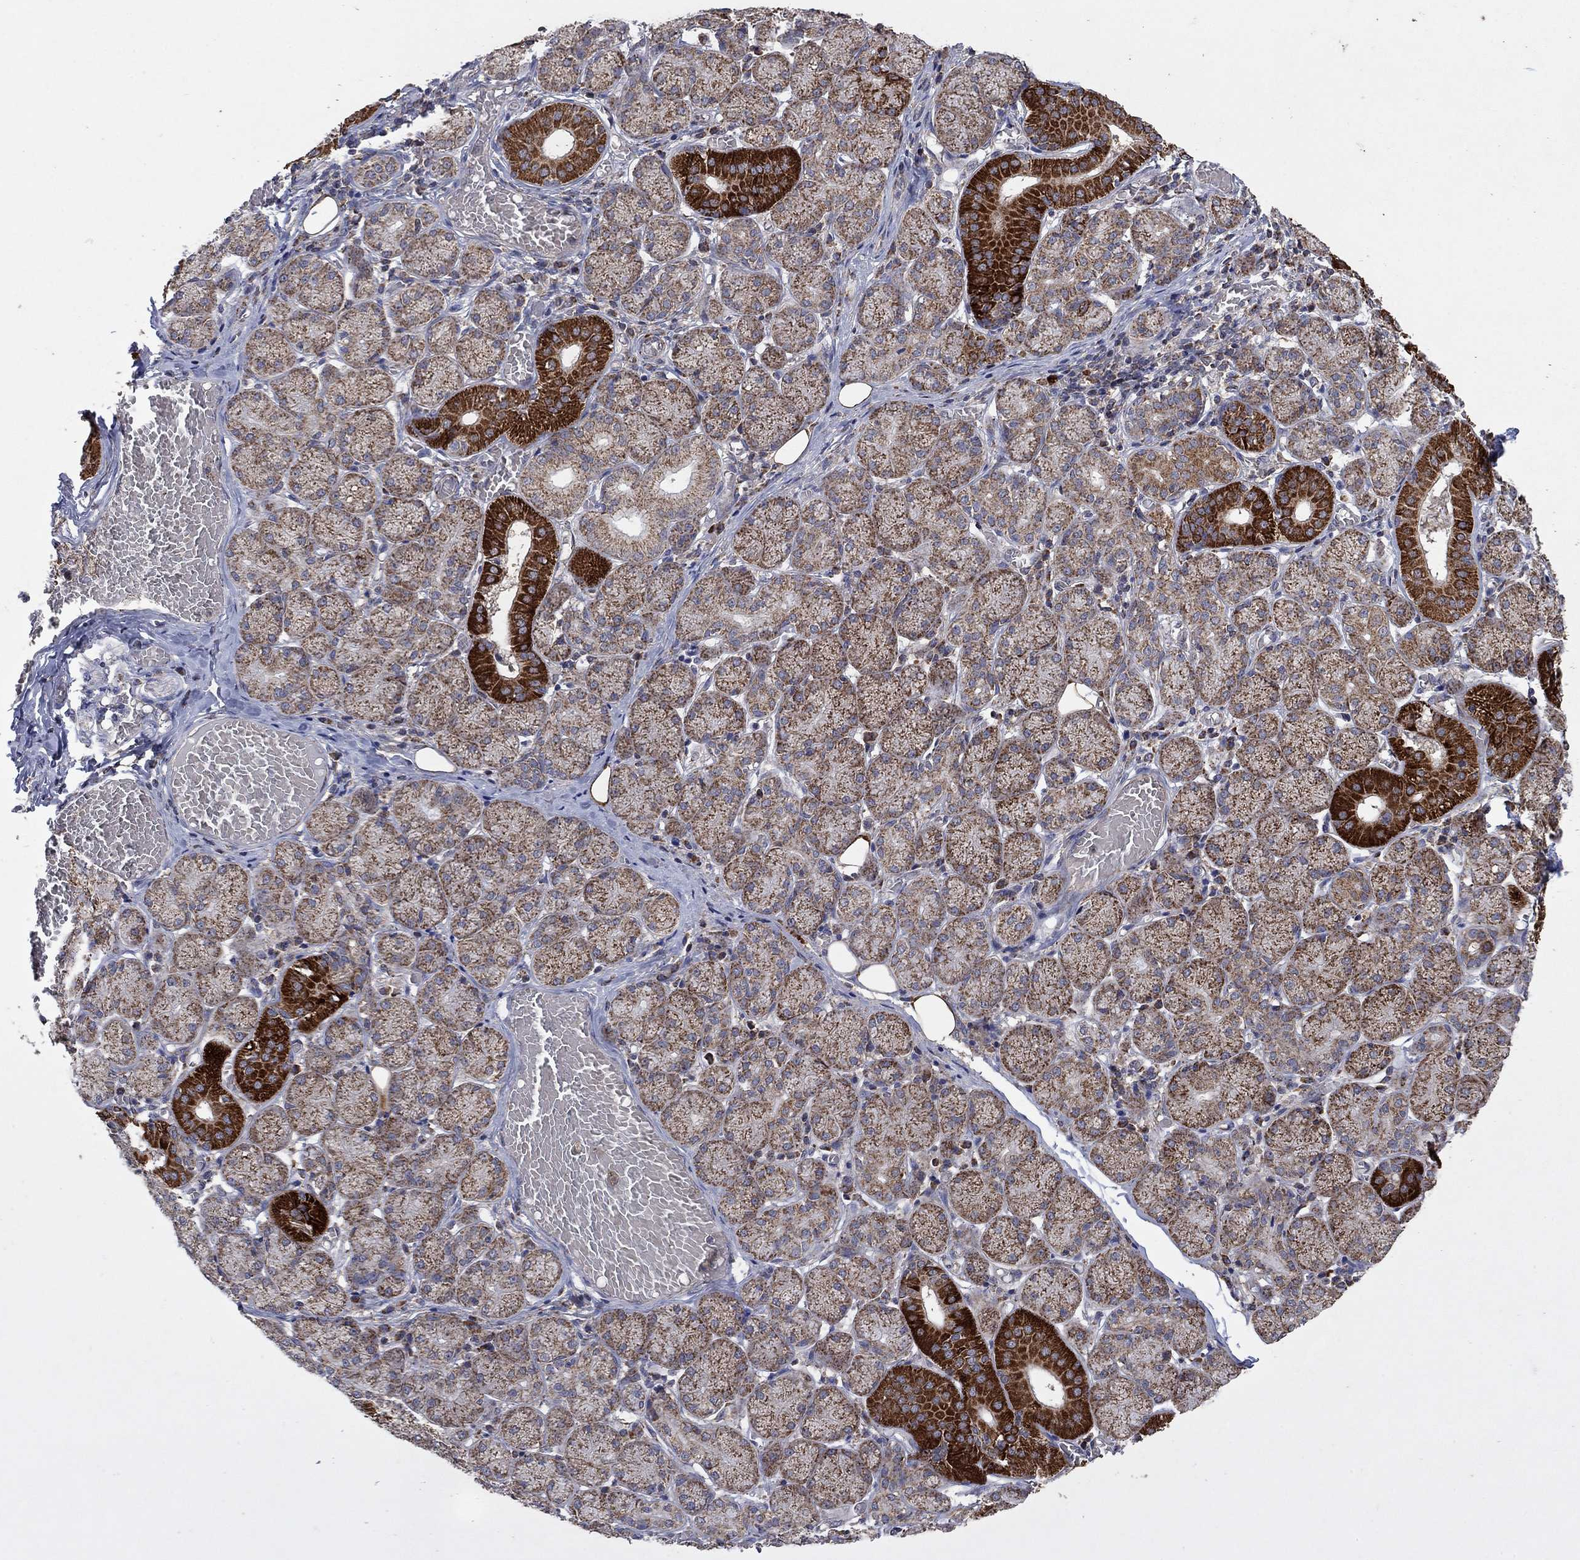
{"staining": {"intensity": "strong", "quantity": "<25%", "location": "cytoplasmic/membranous"}, "tissue": "salivary gland", "cell_type": "Glandular cells", "image_type": "normal", "snomed": [{"axis": "morphology", "description": "Normal tissue, NOS"}, {"axis": "topography", "description": "Salivary gland"}, {"axis": "topography", "description": "Peripheral nerve tissue"}], "caption": "Strong cytoplasmic/membranous expression is identified in approximately <25% of glandular cells in normal salivary gland.", "gene": "DPH1", "patient": {"sex": "female", "age": 24}}